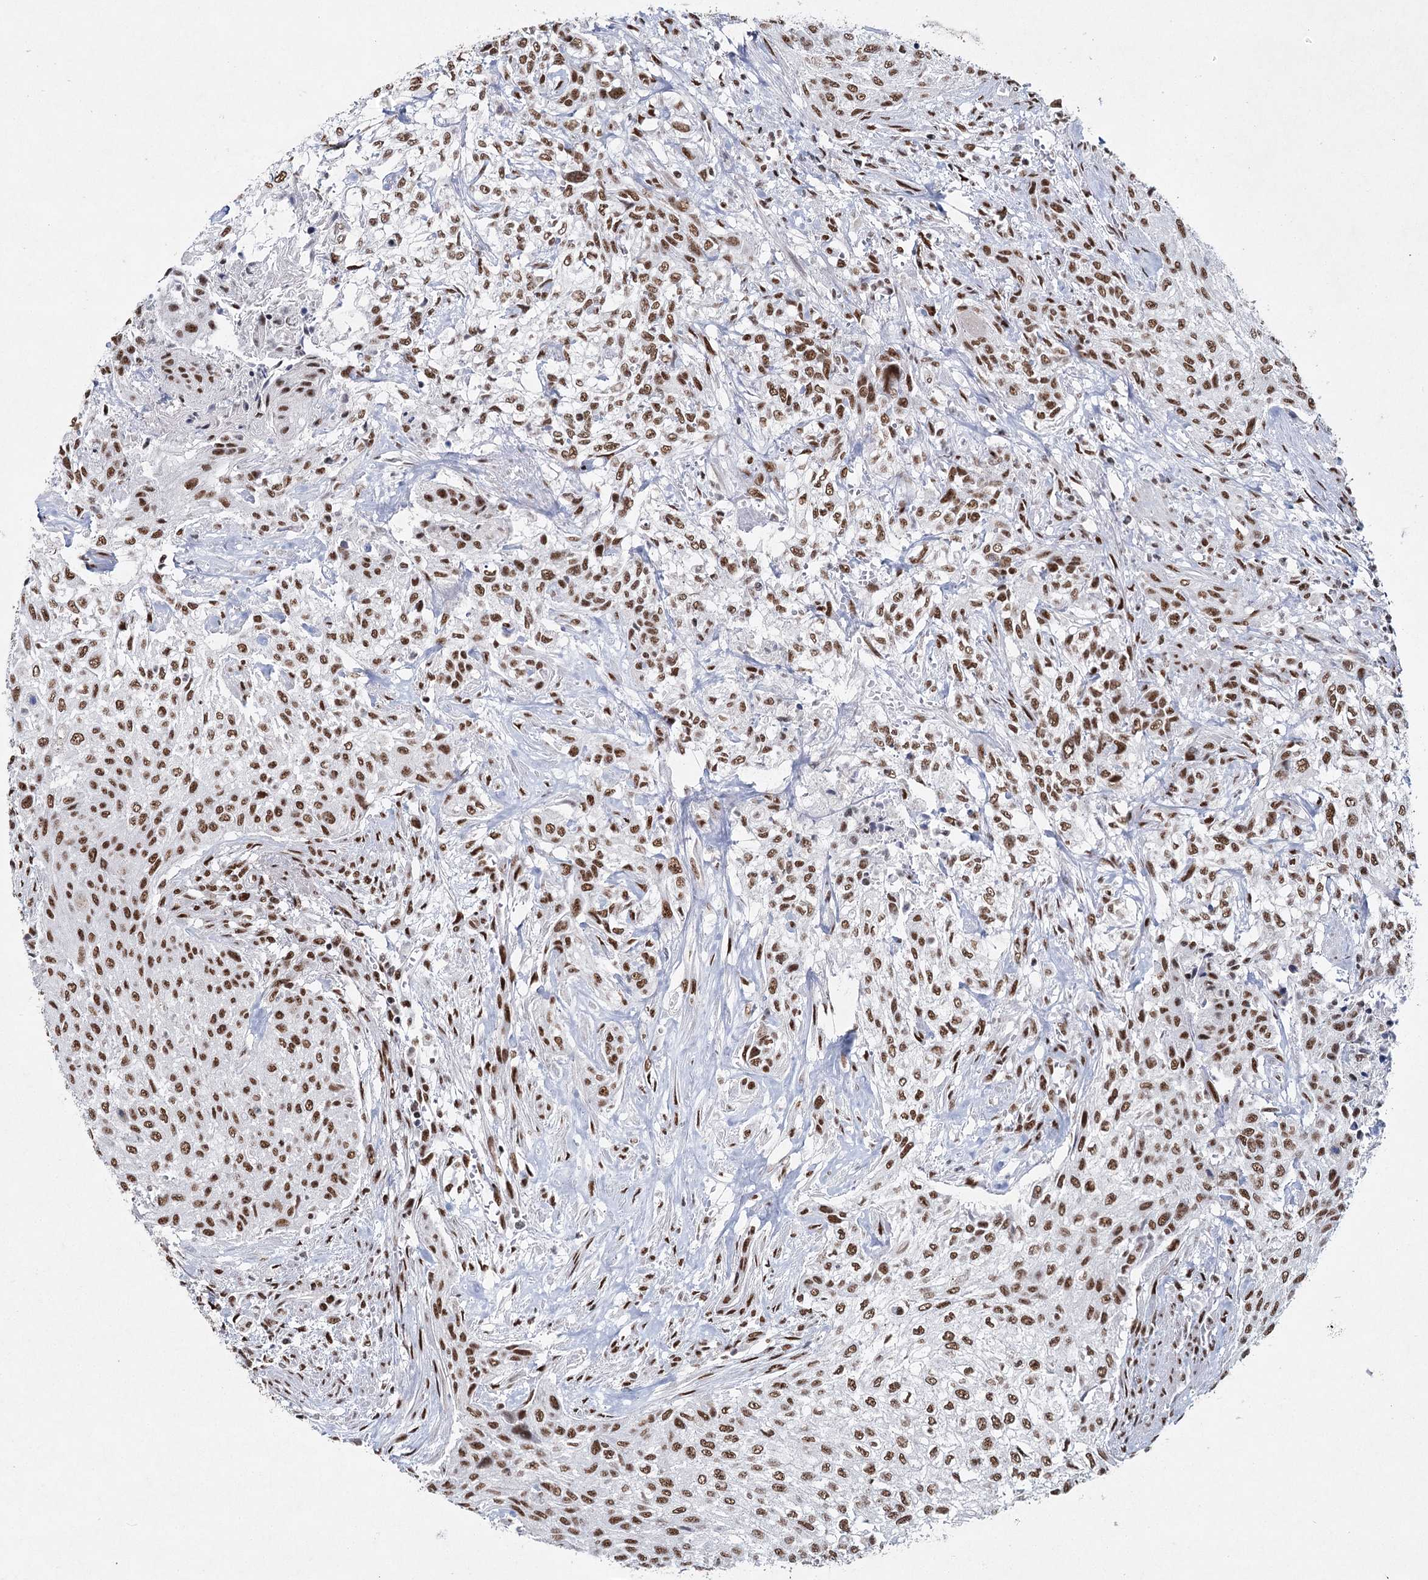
{"staining": {"intensity": "moderate", "quantity": ">75%", "location": "nuclear"}, "tissue": "urothelial cancer", "cell_type": "Tumor cells", "image_type": "cancer", "snomed": [{"axis": "morphology", "description": "Normal tissue, NOS"}, {"axis": "morphology", "description": "Urothelial carcinoma, NOS"}, {"axis": "topography", "description": "Urinary bladder"}, {"axis": "topography", "description": "Peripheral nerve tissue"}], "caption": "Protein analysis of transitional cell carcinoma tissue demonstrates moderate nuclear positivity in approximately >75% of tumor cells.", "gene": "SCAF8", "patient": {"sex": "male", "age": 35}}